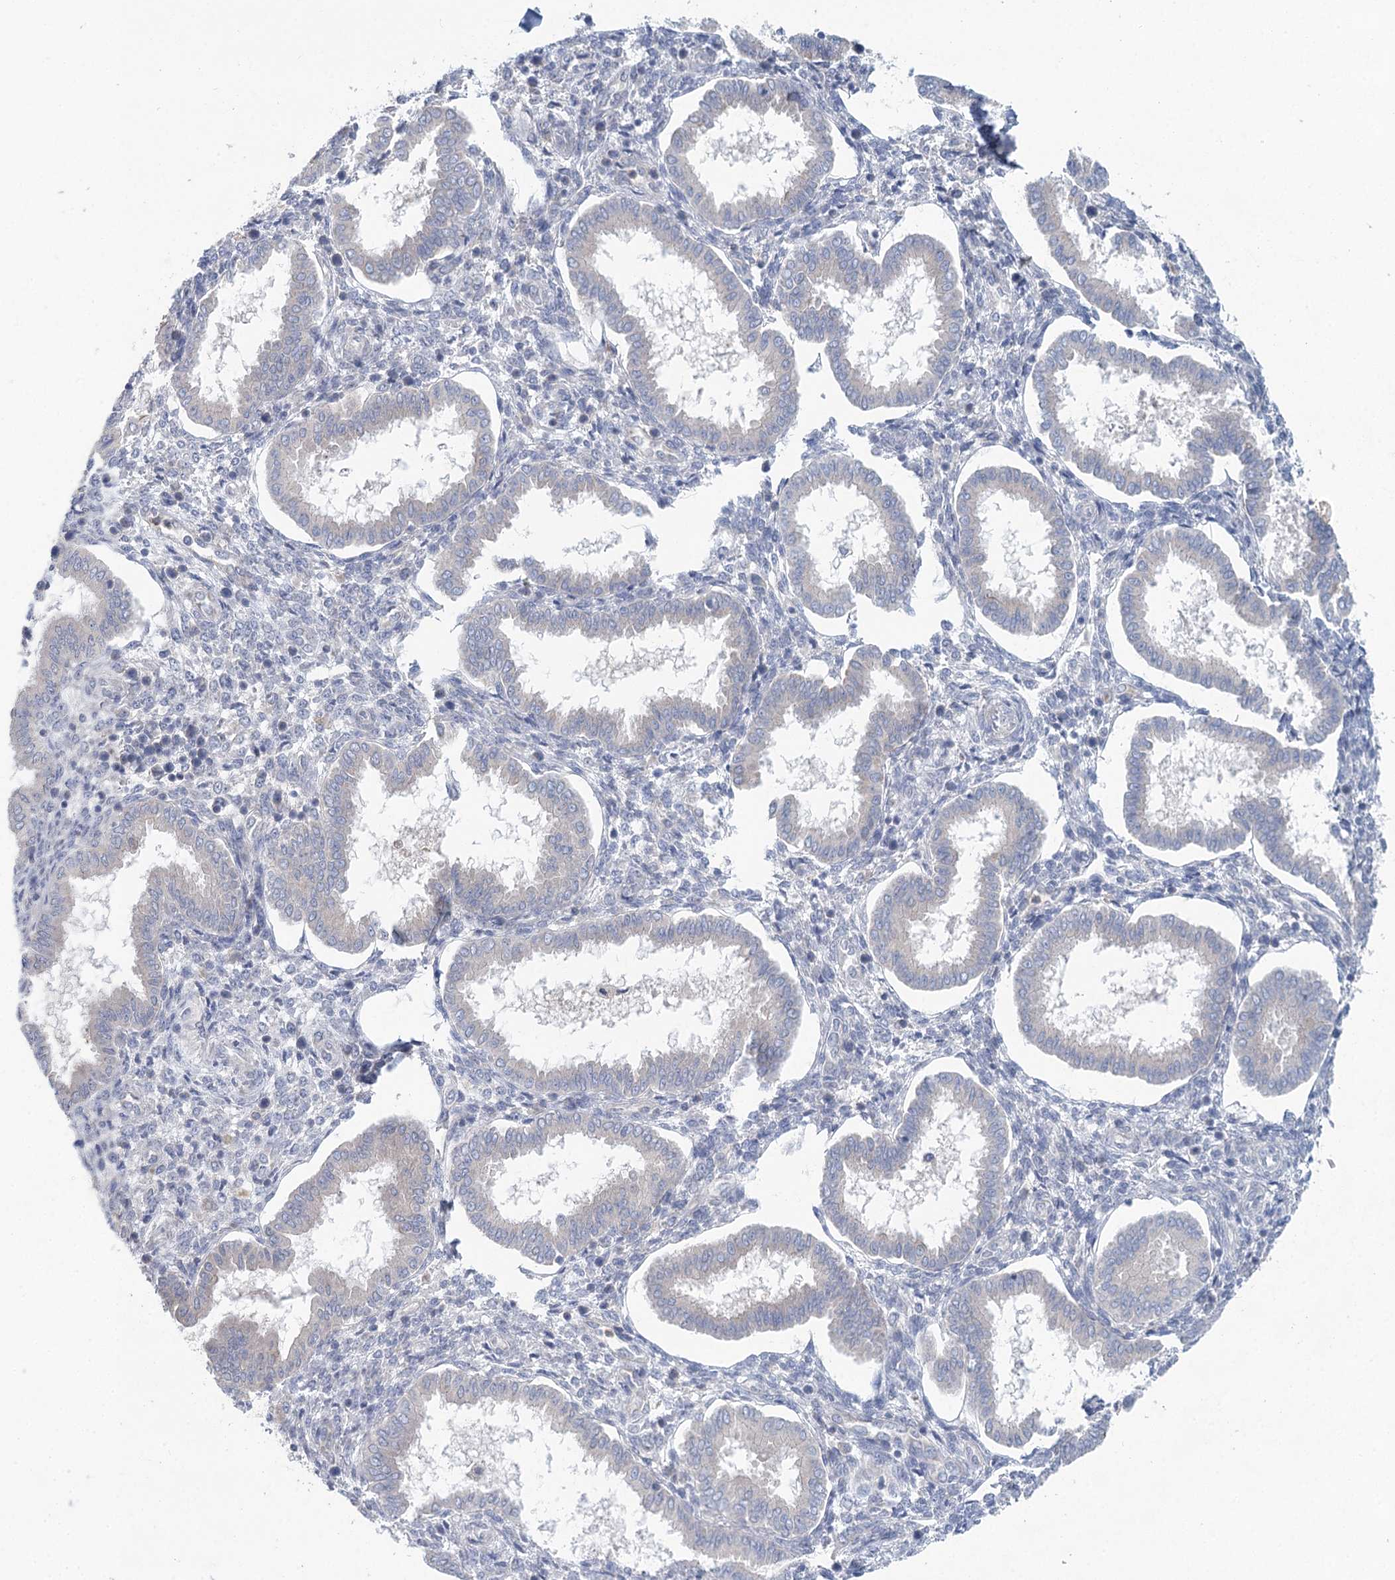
{"staining": {"intensity": "negative", "quantity": "none", "location": "none"}, "tissue": "endometrium", "cell_type": "Cells in endometrial stroma", "image_type": "normal", "snomed": [{"axis": "morphology", "description": "Normal tissue, NOS"}, {"axis": "topography", "description": "Endometrium"}], "caption": "A photomicrograph of endometrium stained for a protein shows no brown staining in cells in endometrial stroma. (DAB IHC visualized using brightfield microscopy, high magnification).", "gene": "BLTP1", "patient": {"sex": "female", "age": 24}}